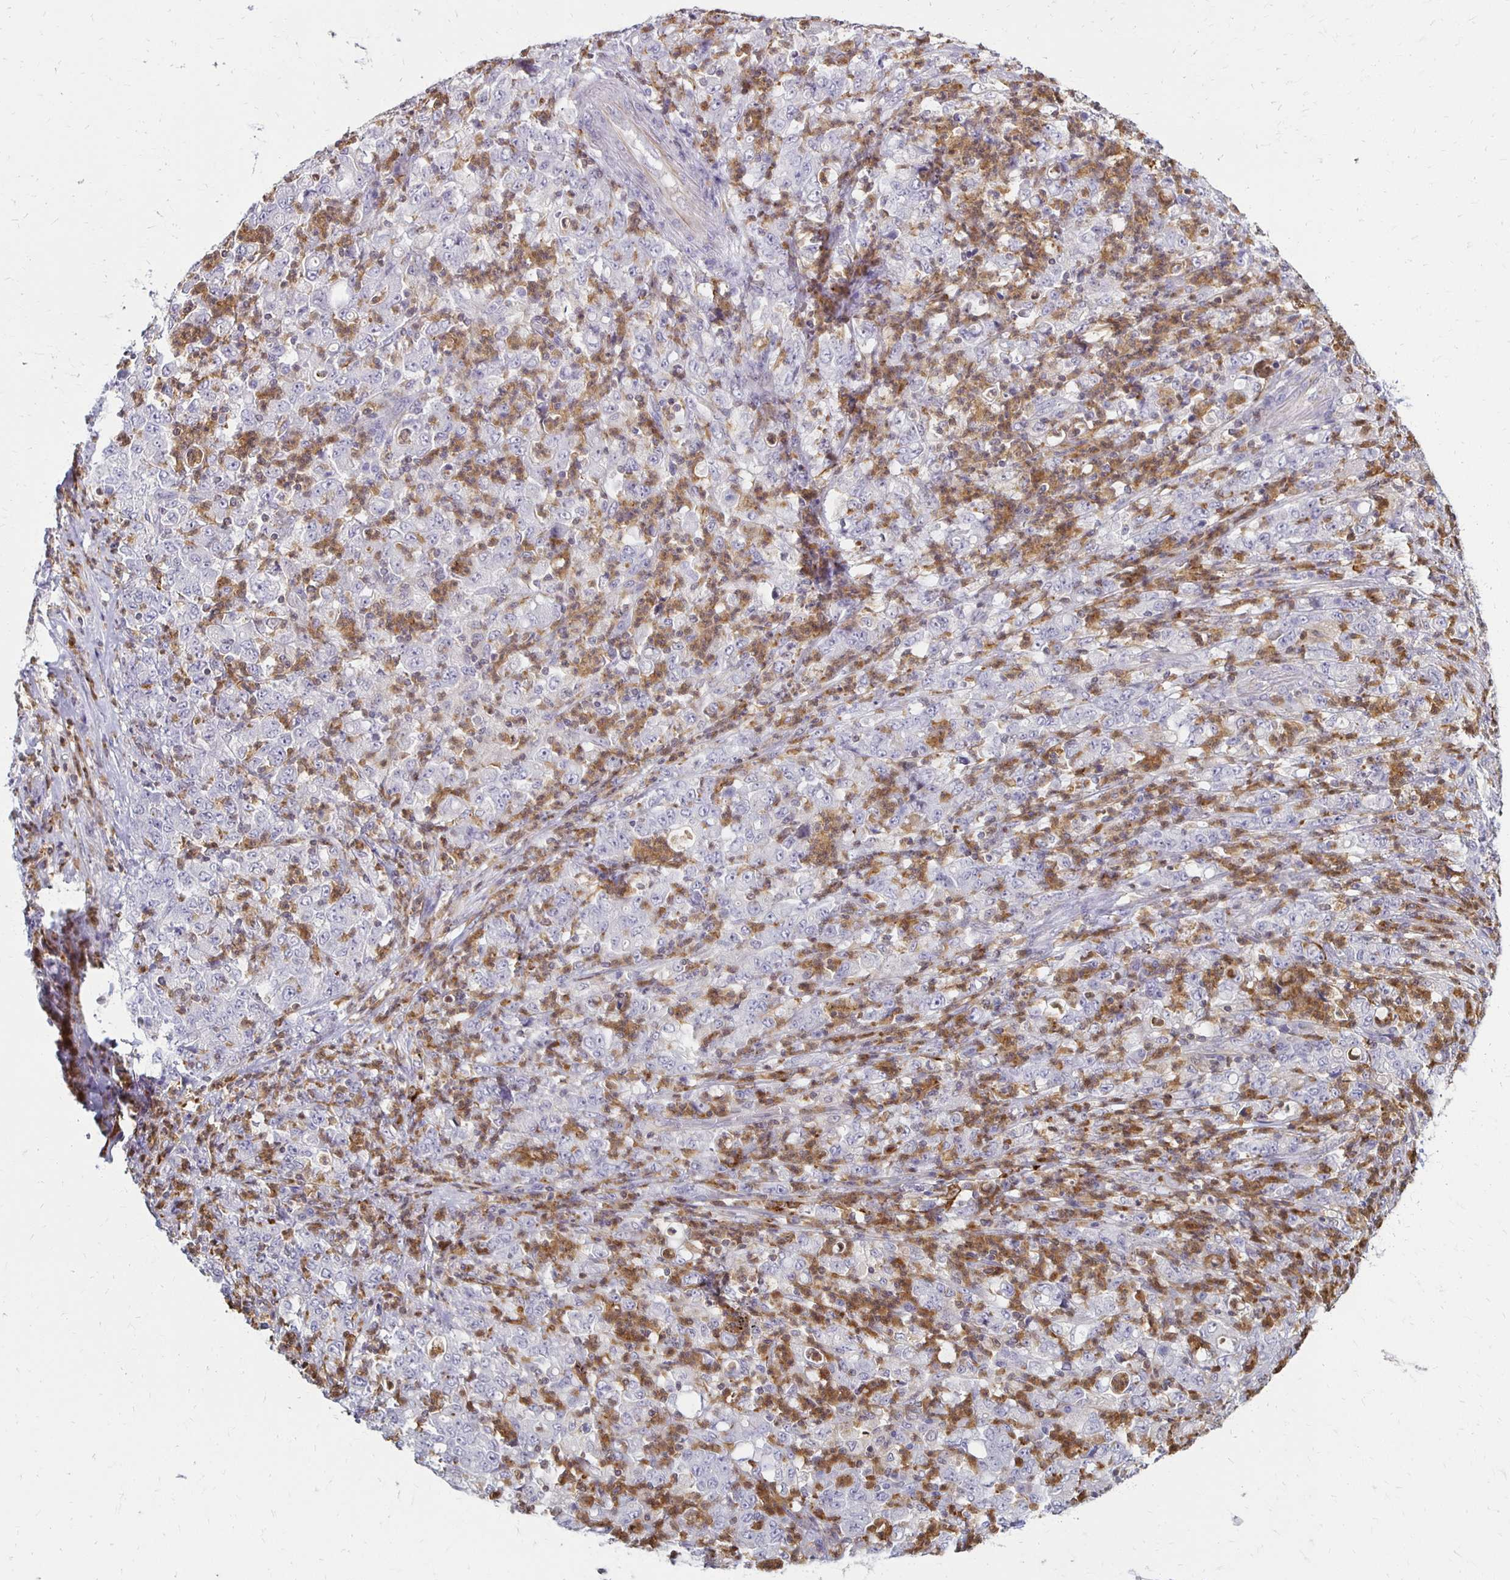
{"staining": {"intensity": "negative", "quantity": "none", "location": "none"}, "tissue": "stomach cancer", "cell_type": "Tumor cells", "image_type": "cancer", "snomed": [{"axis": "morphology", "description": "Adenocarcinoma, NOS"}, {"axis": "topography", "description": "Stomach, lower"}], "caption": "Immunohistochemical staining of adenocarcinoma (stomach) displays no significant positivity in tumor cells.", "gene": "CCL21", "patient": {"sex": "female", "age": 71}}